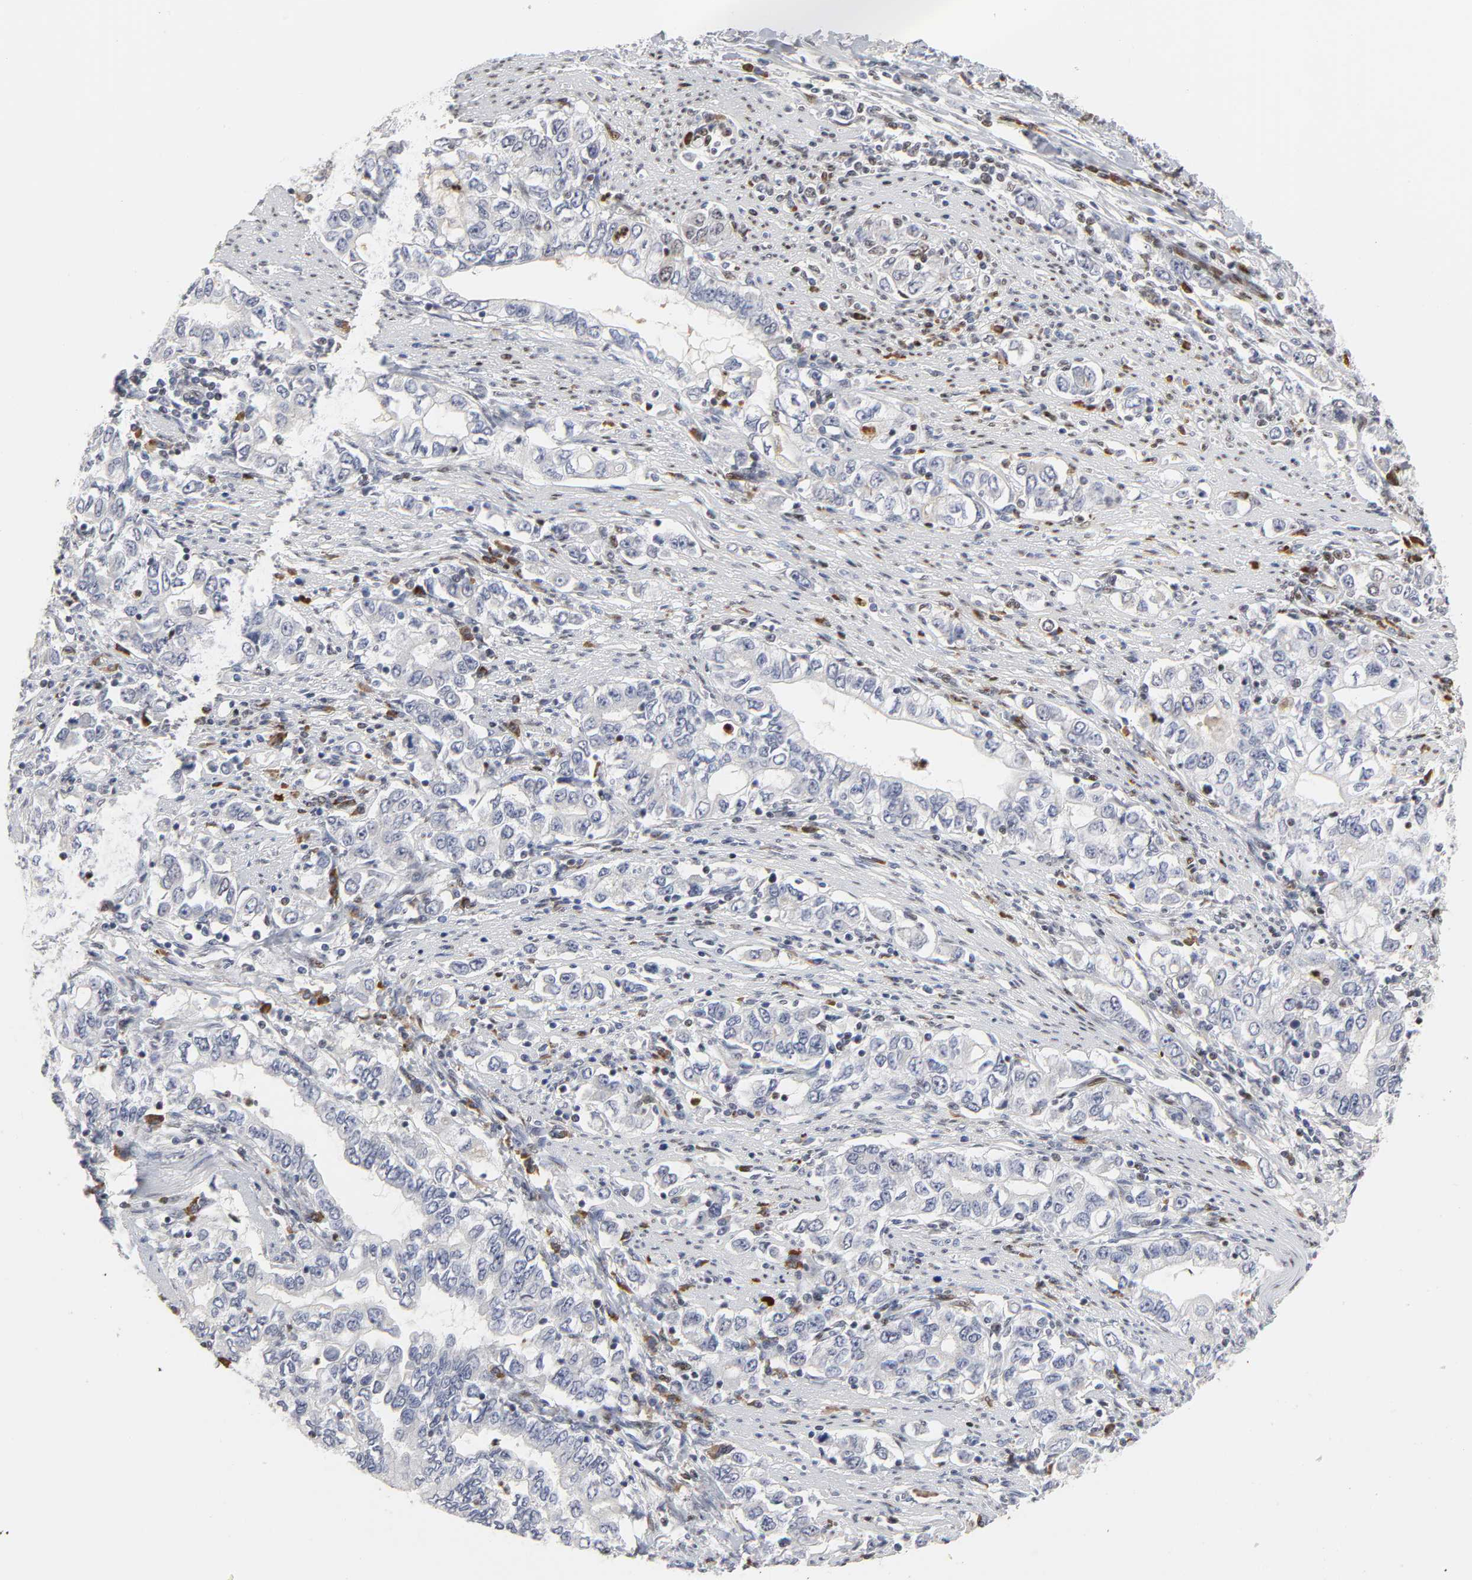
{"staining": {"intensity": "negative", "quantity": "none", "location": "none"}, "tissue": "stomach cancer", "cell_type": "Tumor cells", "image_type": "cancer", "snomed": [{"axis": "morphology", "description": "Adenocarcinoma, NOS"}, {"axis": "topography", "description": "Stomach, lower"}], "caption": "Stomach cancer was stained to show a protein in brown. There is no significant positivity in tumor cells.", "gene": "CREBBP", "patient": {"sex": "female", "age": 72}}